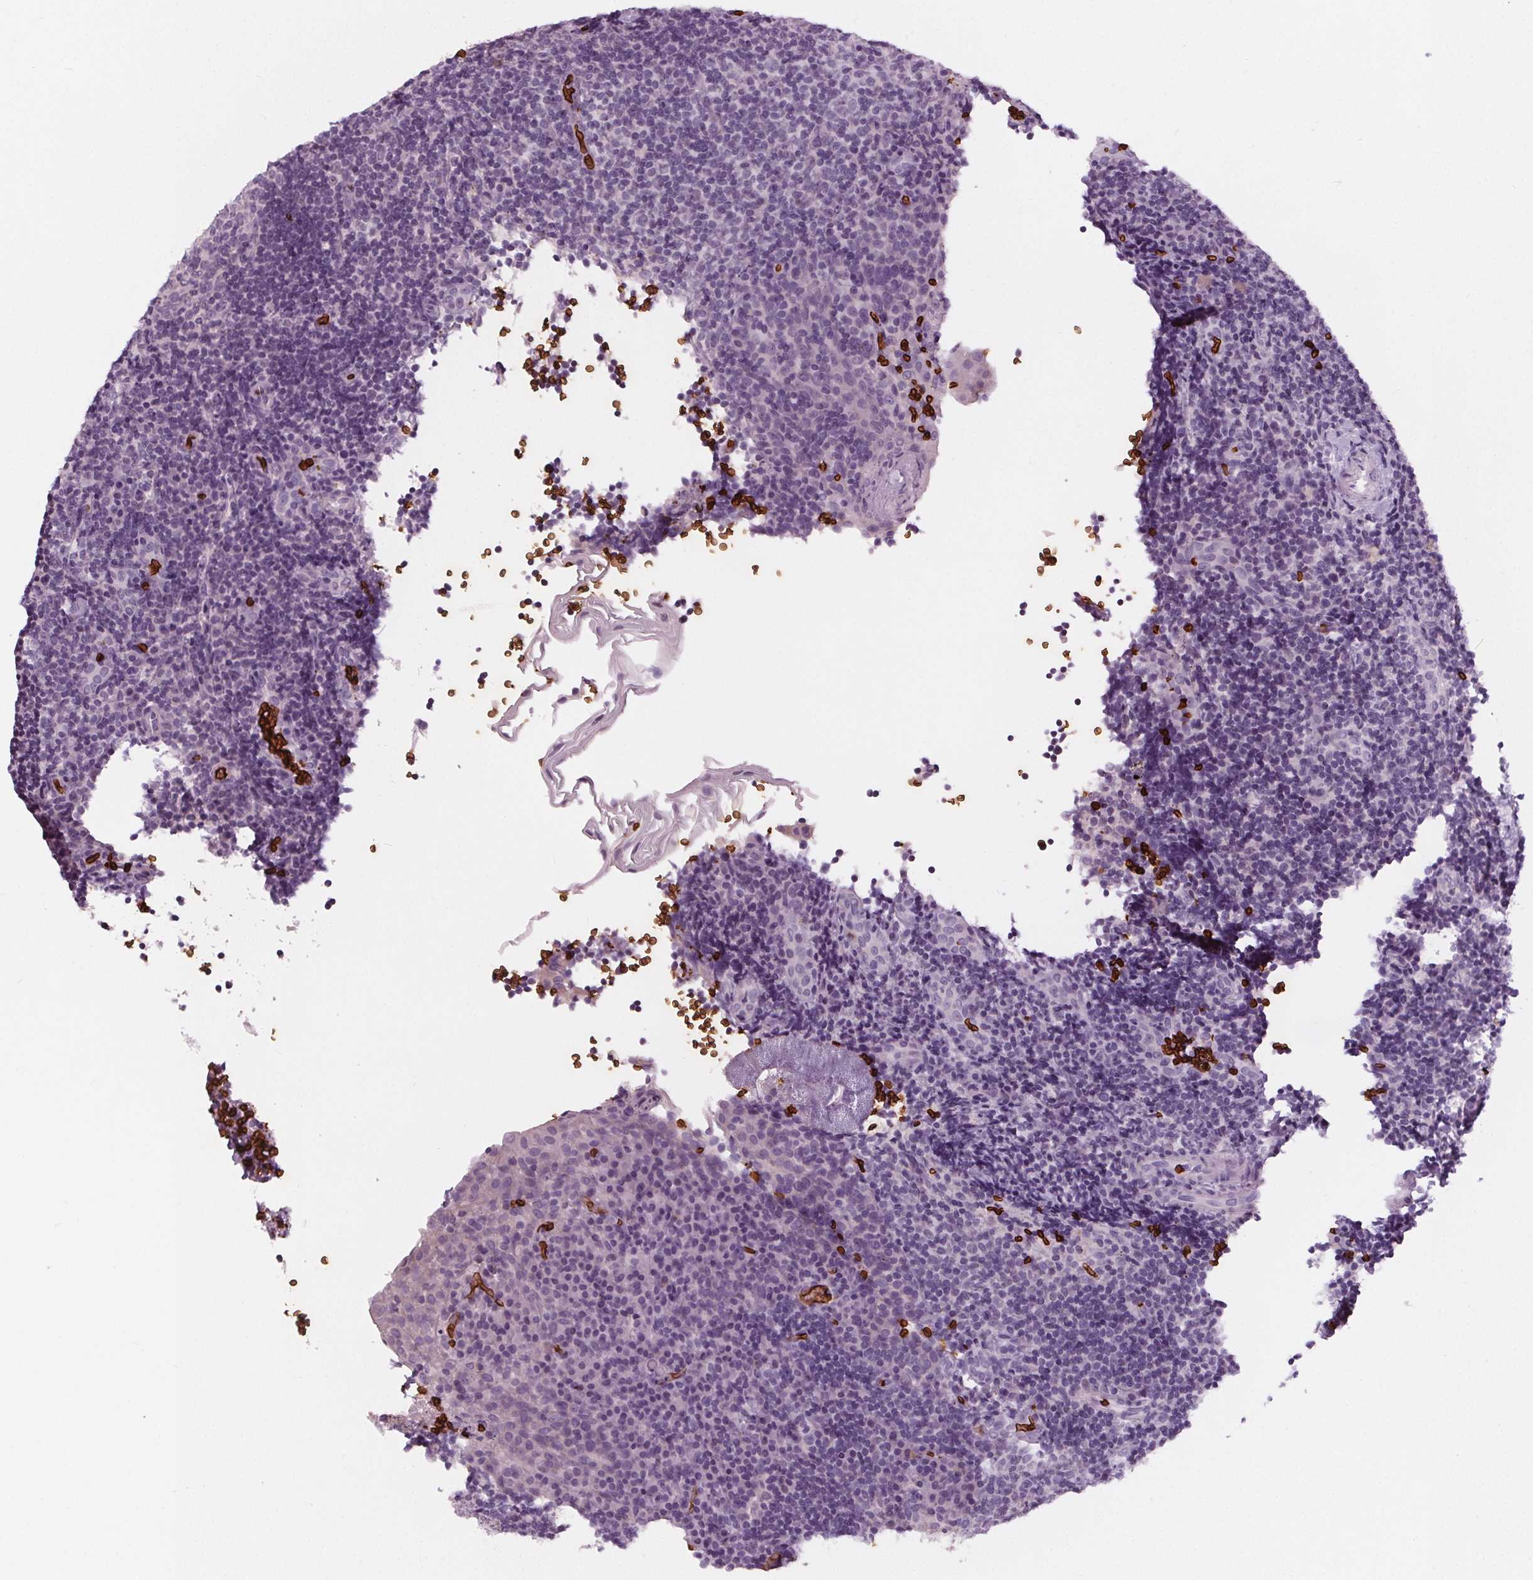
{"staining": {"intensity": "negative", "quantity": "none", "location": "none"}, "tissue": "tonsil", "cell_type": "Germinal center cells", "image_type": "normal", "snomed": [{"axis": "morphology", "description": "Normal tissue, NOS"}, {"axis": "topography", "description": "Tonsil"}], "caption": "A high-resolution micrograph shows immunohistochemistry staining of unremarkable tonsil, which shows no significant staining in germinal center cells. (DAB (3,3'-diaminobenzidine) IHC, high magnification).", "gene": "SLC4A1", "patient": {"sex": "male", "age": 17}}